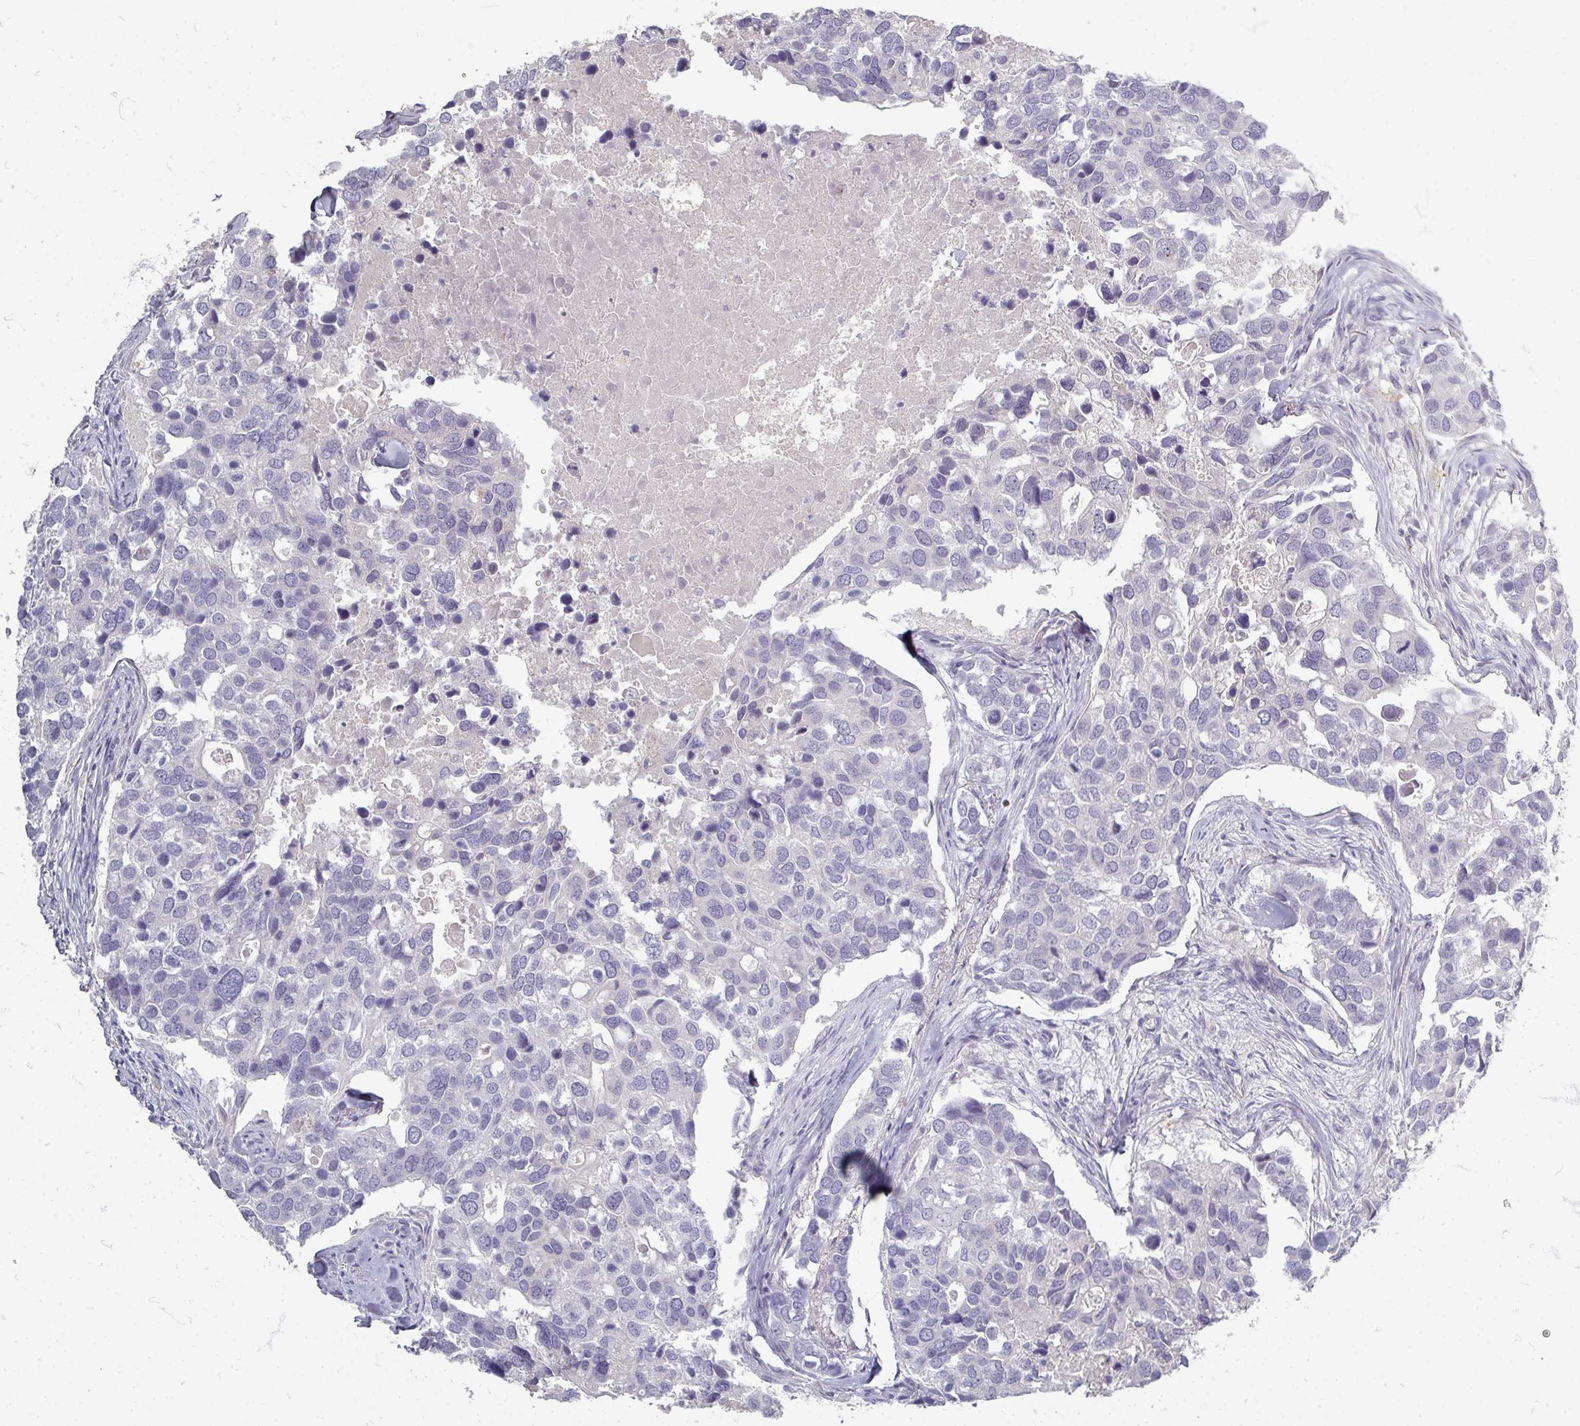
{"staining": {"intensity": "negative", "quantity": "none", "location": "none"}, "tissue": "breast cancer", "cell_type": "Tumor cells", "image_type": "cancer", "snomed": [{"axis": "morphology", "description": "Duct carcinoma"}, {"axis": "topography", "description": "Breast"}], "caption": "High magnification brightfield microscopy of breast intraductal carcinoma stained with DAB (brown) and counterstained with hematoxylin (blue): tumor cells show no significant expression.", "gene": "ZNF878", "patient": {"sex": "female", "age": 83}}